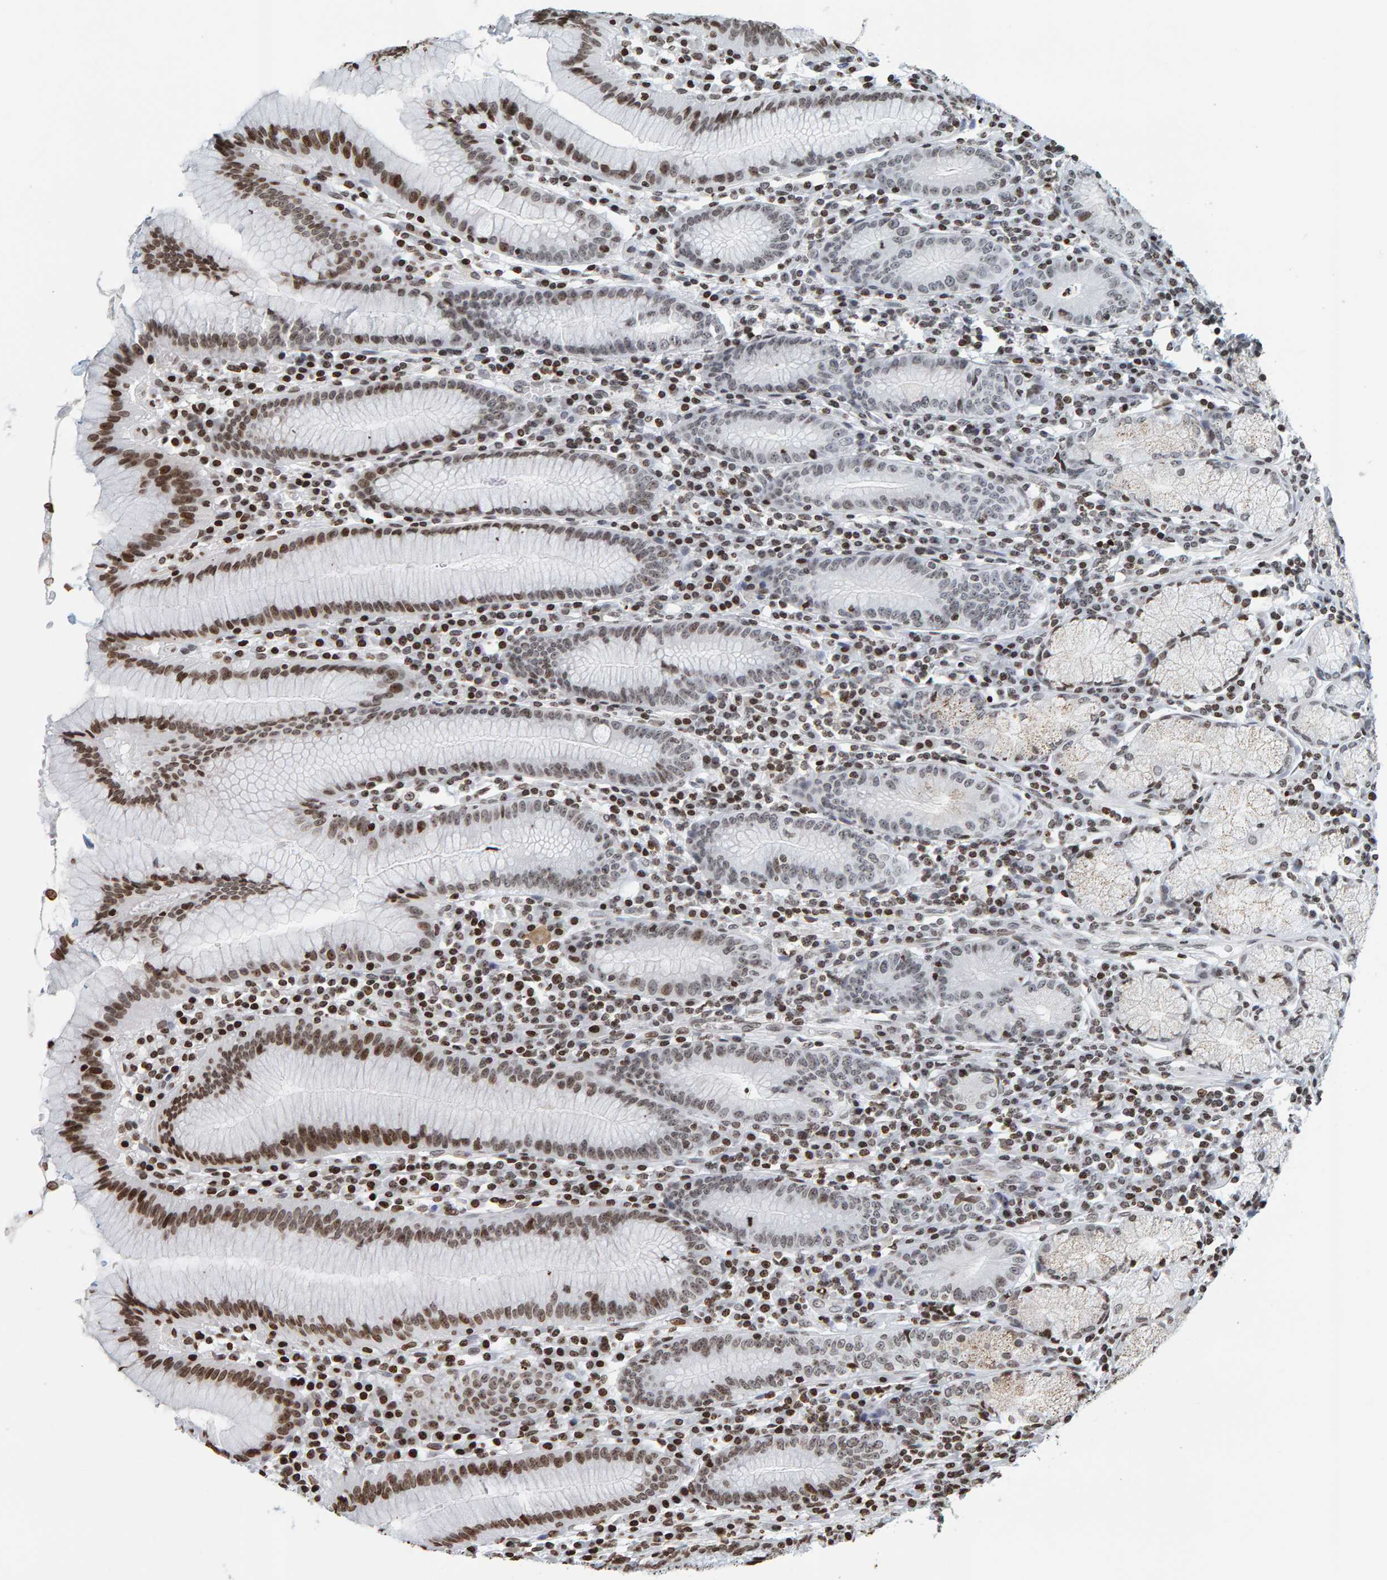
{"staining": {"intensity": "strong", "quantity": "<25%", "location": "nuclear"}, "tissue": "stomach", "cell_type": "Glandular cells", "image_type": "normal", "snomed": [{"axis": "morphology", "description": "Normal tissue, NOS"}, {"axis": "topography", "description": "Stomach"}], "caption": "Immunohistochemistry staining of unremarkable stomach, which reveals medium levels of strong nuclear expression in approximately <25% of glandular cells indicating strong nuclear protein positivity. The staining was performed using DAB (brown) for protein detection and nuclei were counterstained in hematoxylin (blue).", "gene": "BRF2", "patient": {"sex": "male", "age": 55}}